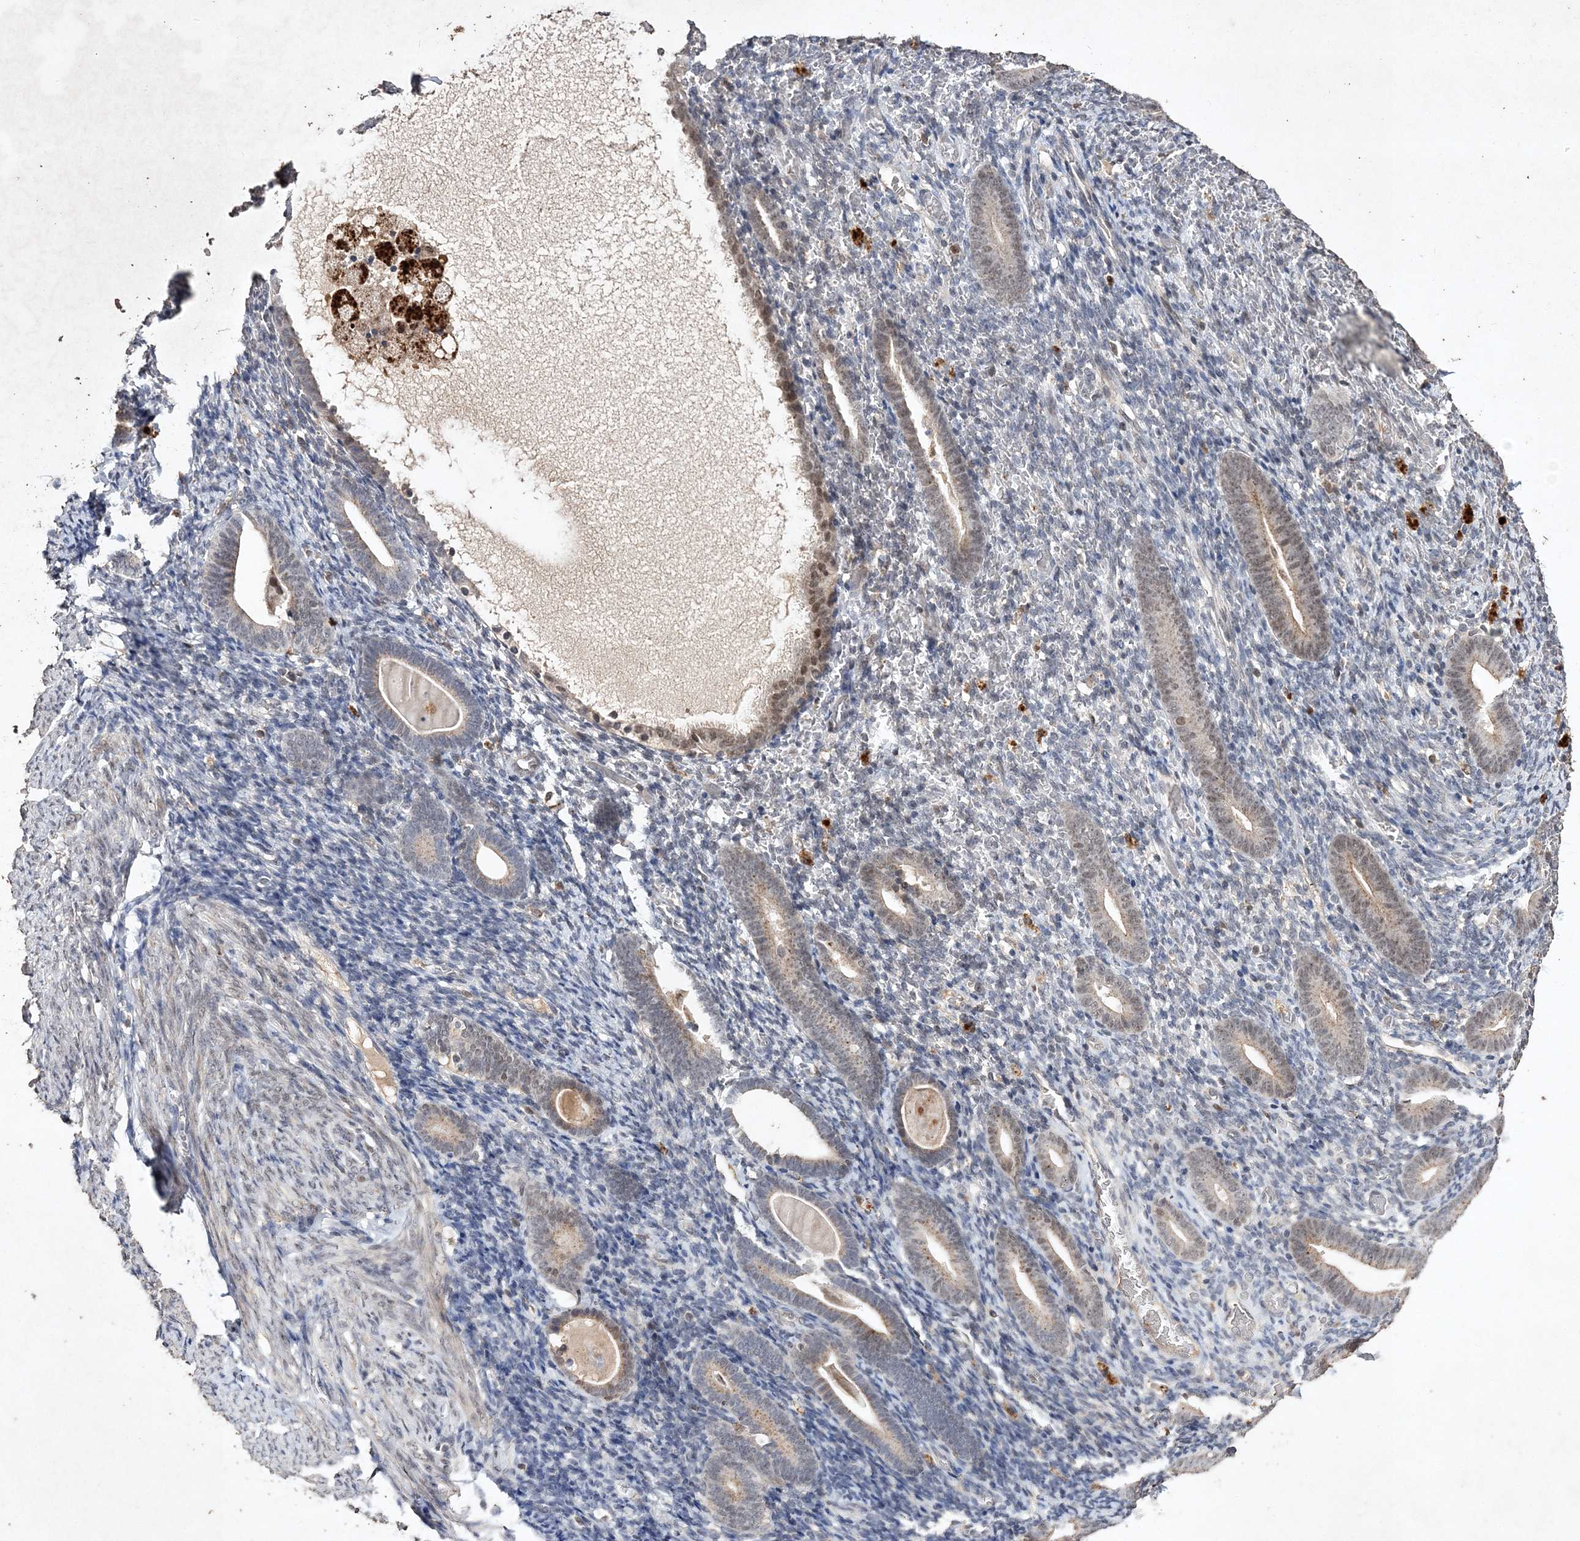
{"staining": {"intensity": "negative", "quantity": "none", "location": "none"}, "tissue": "endometrium", "cell_type": "Cells in endometrial stroma", "image_type": "normal", "snomed": [{"axis": "morphology", "description": "Normal tissue, NOS"}, {"axis": "topography", "description": "Endometrium"}], "caption": "IHC photomicrograph of unremarkable human endometrium stained for a protein (brown), which shows no positivity in cells in endometrial stroma.", "gene": "C3orf38", "patient": {"sex": "female", "age": 51}}